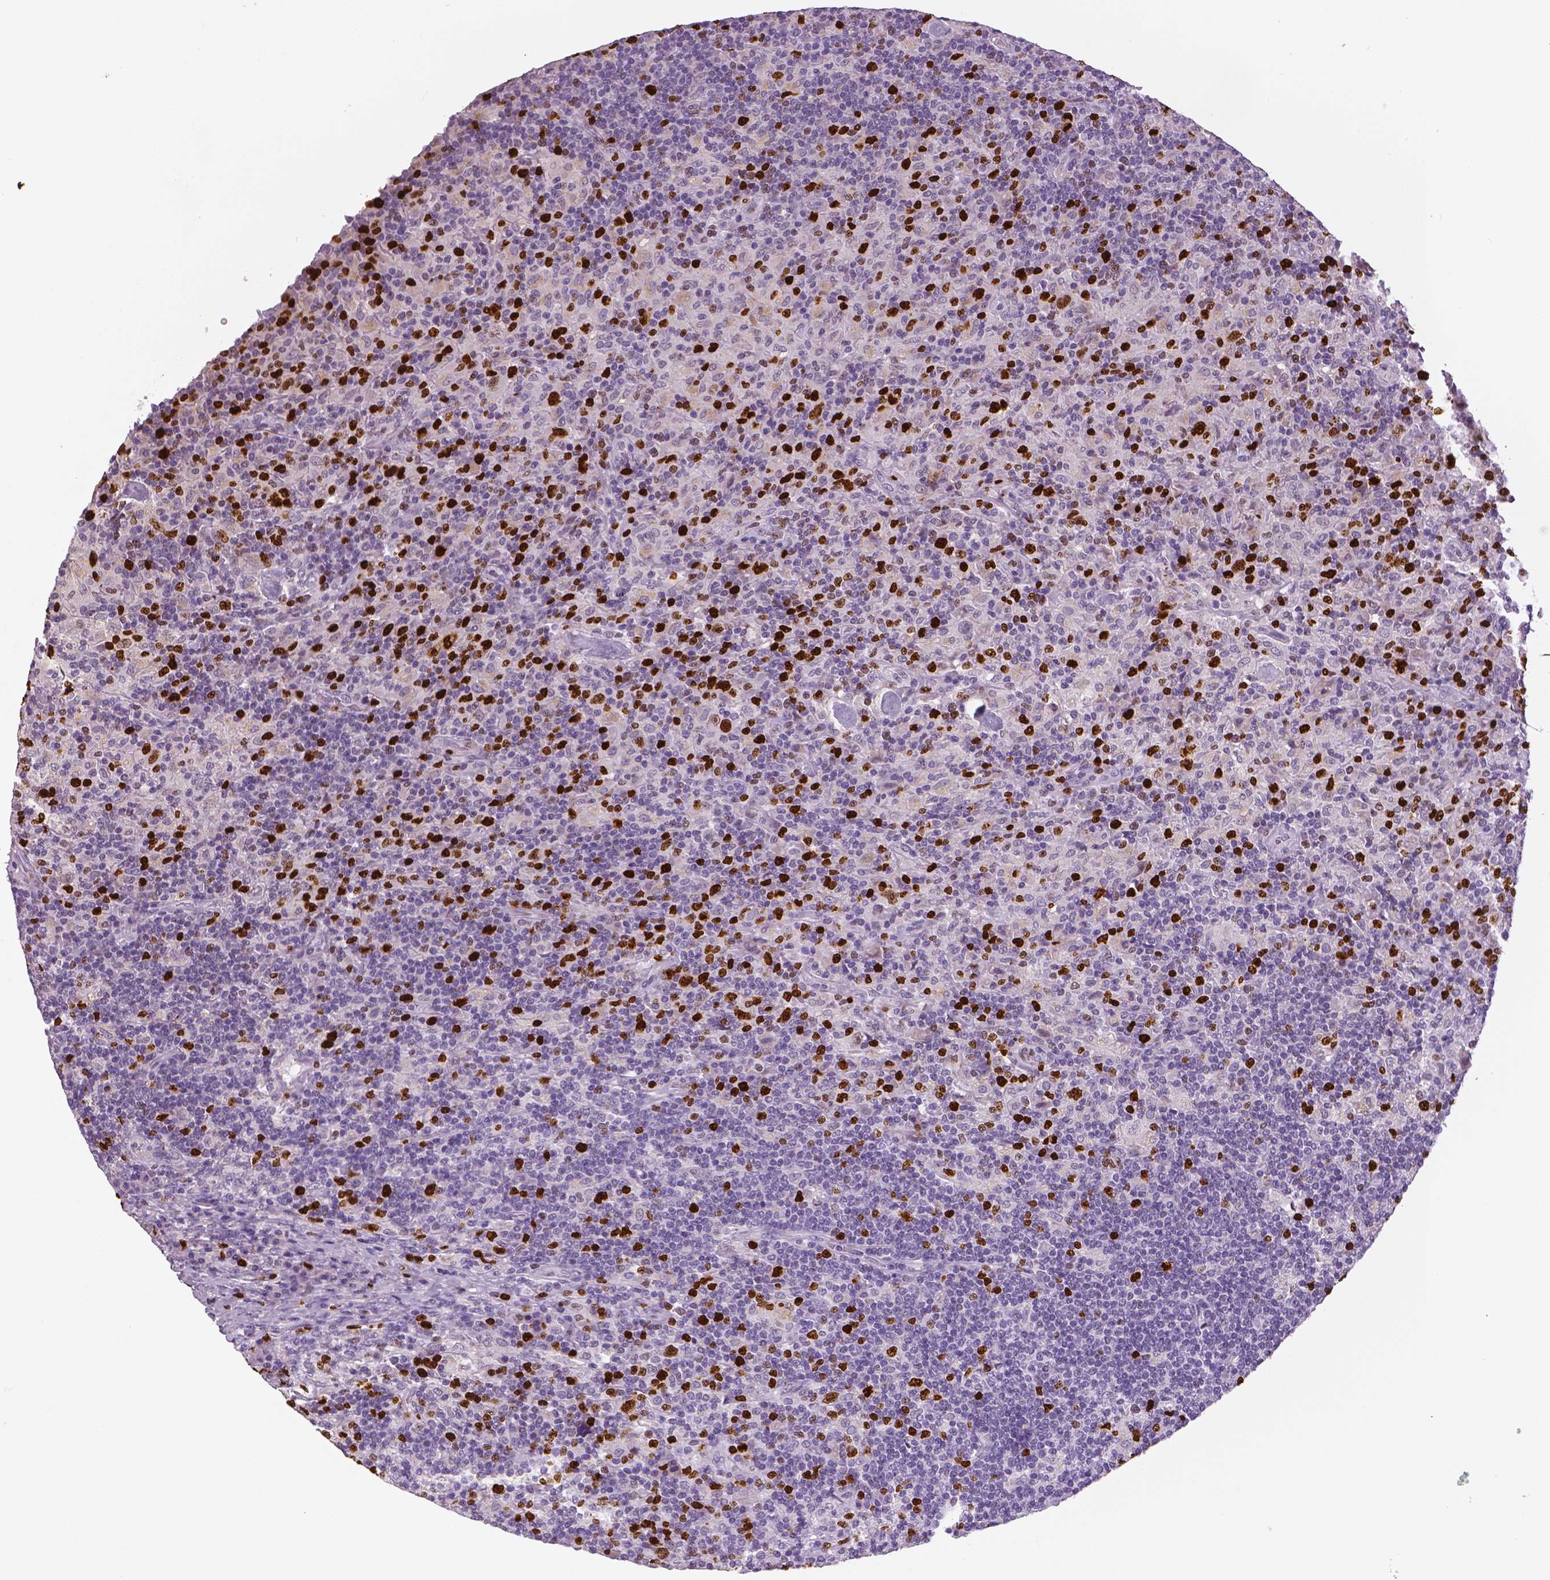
{"staining": {"intensity": "strong", "quantity": "25%-75%", "location": "nuclear"}, "tissue": "lymphoma", "cell_type": "Tumor cells", "image_type": "cancer", "snomed": [{"axis": "morphology", "description": "Hodgkin's disease, NOS"}, {"axis": "topography", "description": "Lymph node"}], "caption": "IHC of human Hodgkin's disease reveals high levels of strong nuclear positivity in about 25%-75% of tumor cells.", "gene": "MKI67", "patient": {"sex": "male", "age": 70}}